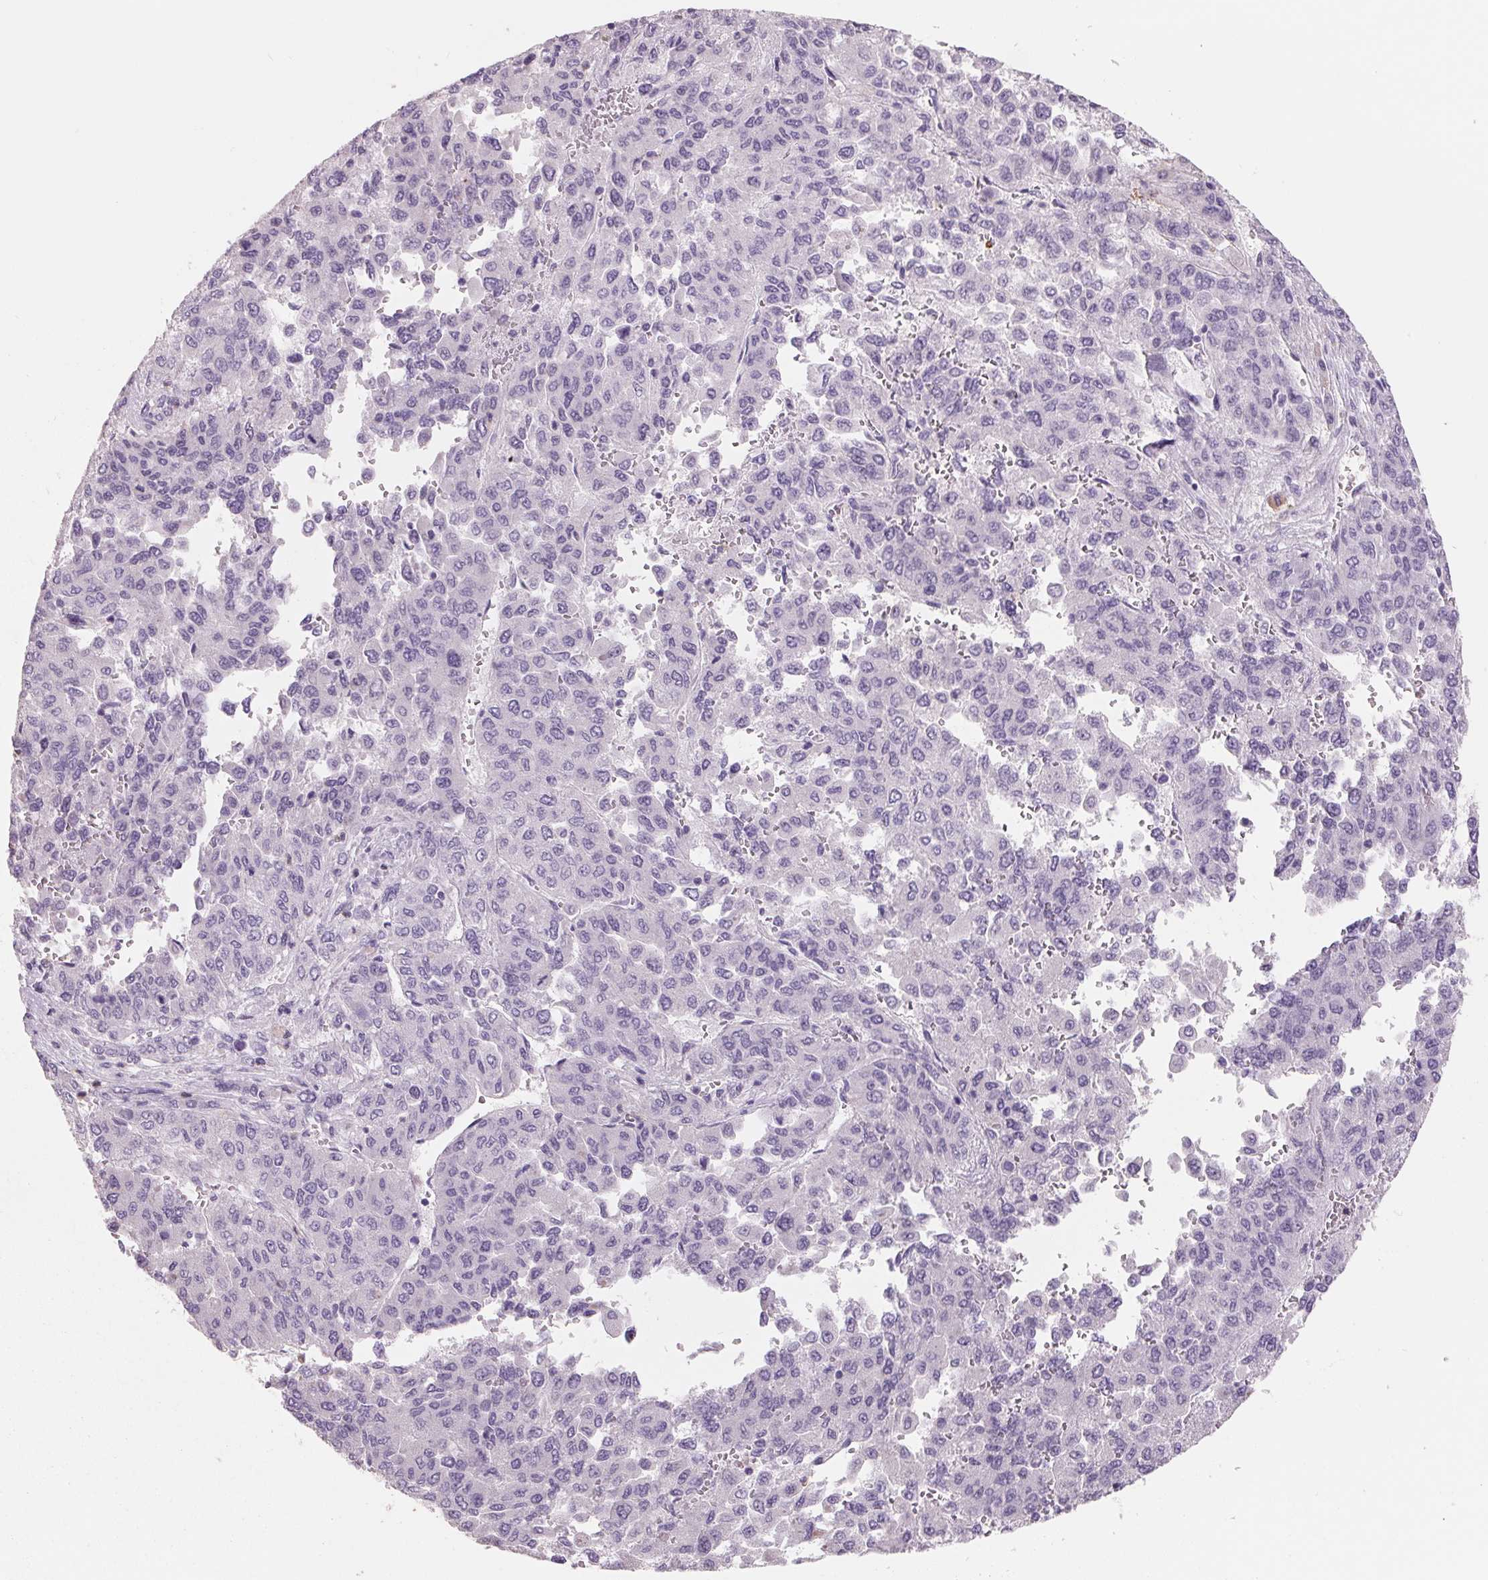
{"staining": {"intensity": "negative", "quantity": "none", "location": "none"}, "tissue": "liver cancer", "cell_type": "Tumor cells", "image_type": "cancer", "snomed": [{"axis": "morphology", "description": "Carcinoma, Hepatocellular, NOS"}, {"axis": "topography", "description": "Liver"}], "caption": "Immunohistochemistry of liver cancer reveals no expression in tumor cells.", "gene": "FTCD", "patient": {"sex": "female", "age": 41}}